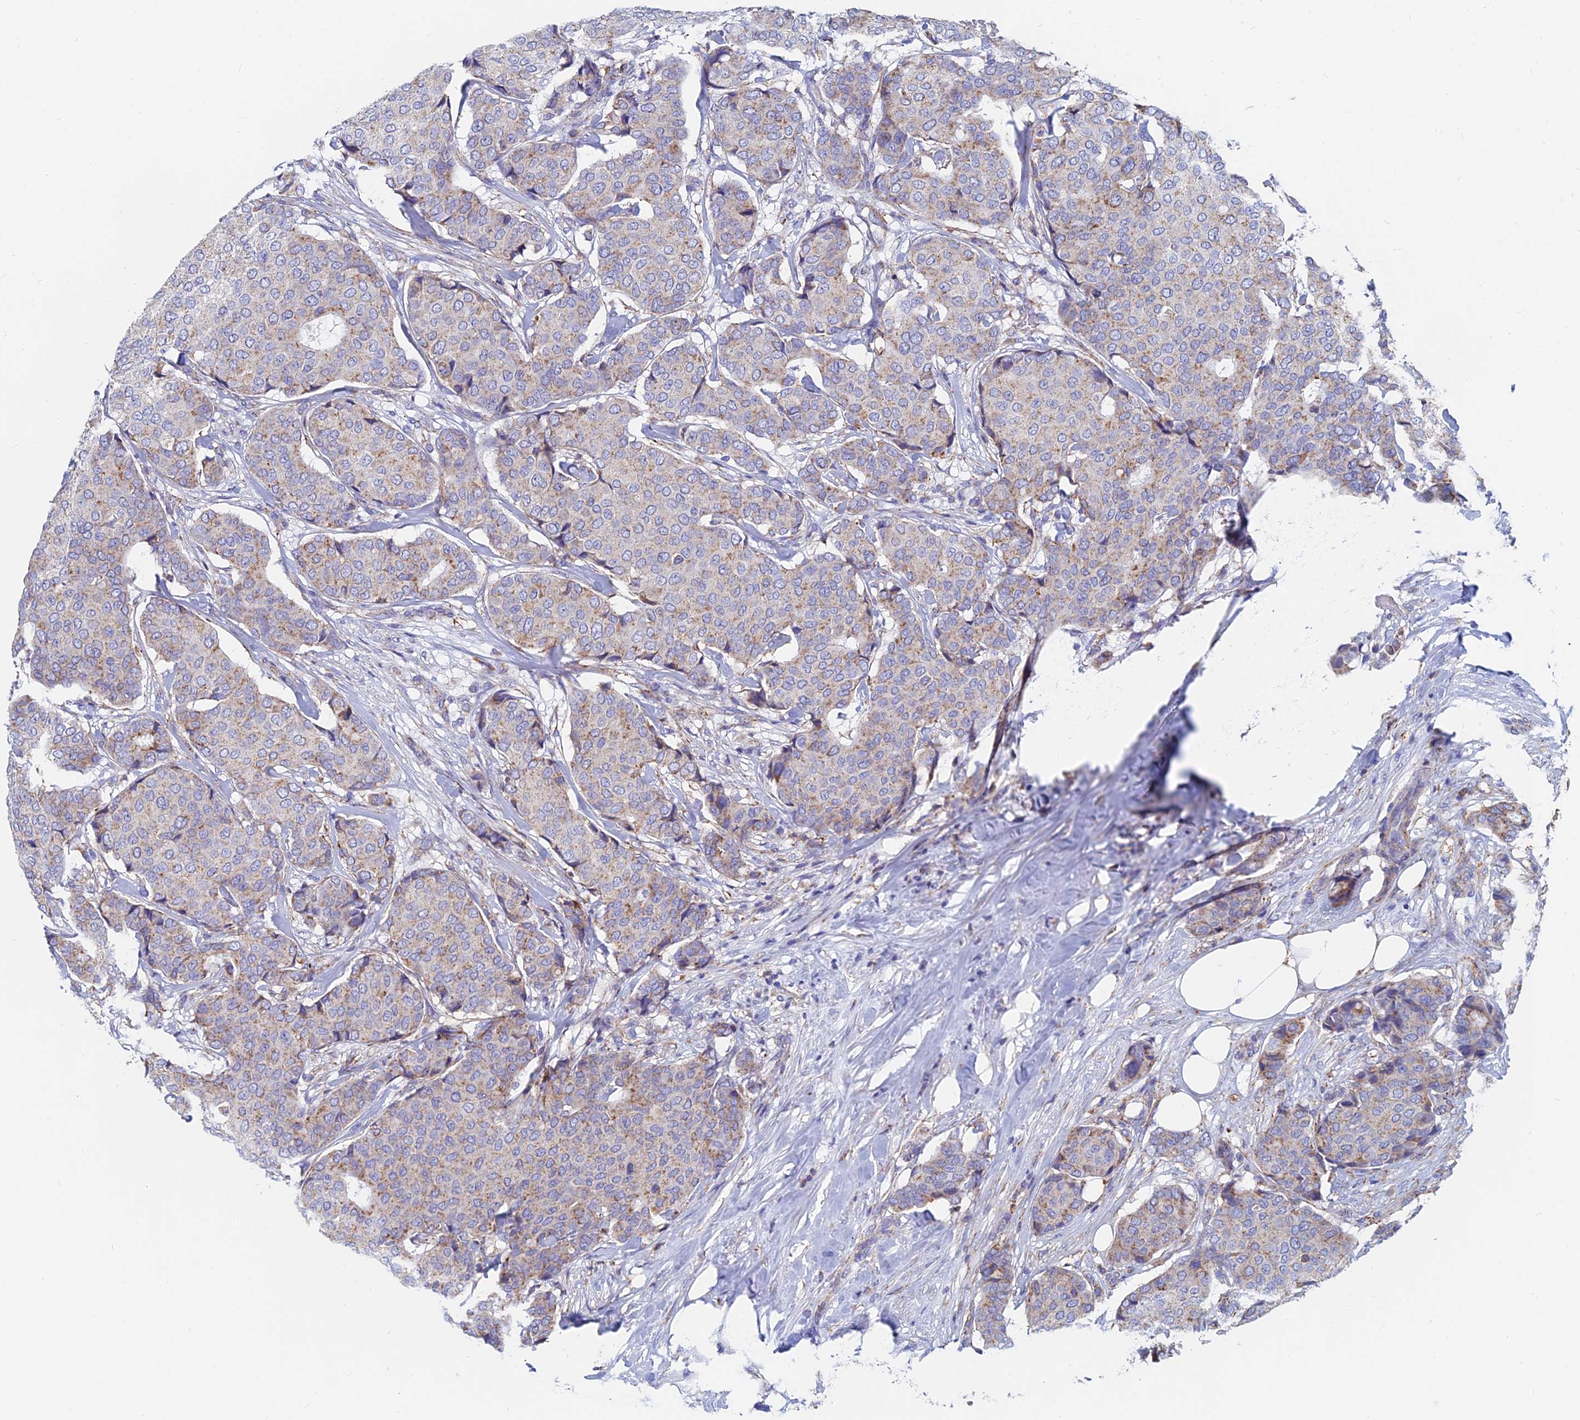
{"staining": {"intensity": "moderate", "quantity": "25%-75%", "location": "cytoplasmic/membranous"}, "tissue": "breast cancer", "cell_type": "Tumor cells", "image_type": "cancer", "snomed": [{"axis": "morphology", "description": "Duct carcinoma"}, {"axis": "topography", "description": "Breast"}], "caption": "Immunohistochemical staining of human breast invasive ductal carcinoma shows moderate cytoplasmic/membranous protein positivity in approximately 25%-75% of tumor cells.", "gene": "SPNS1", "patient": {"sex": "female", "age": 75}}